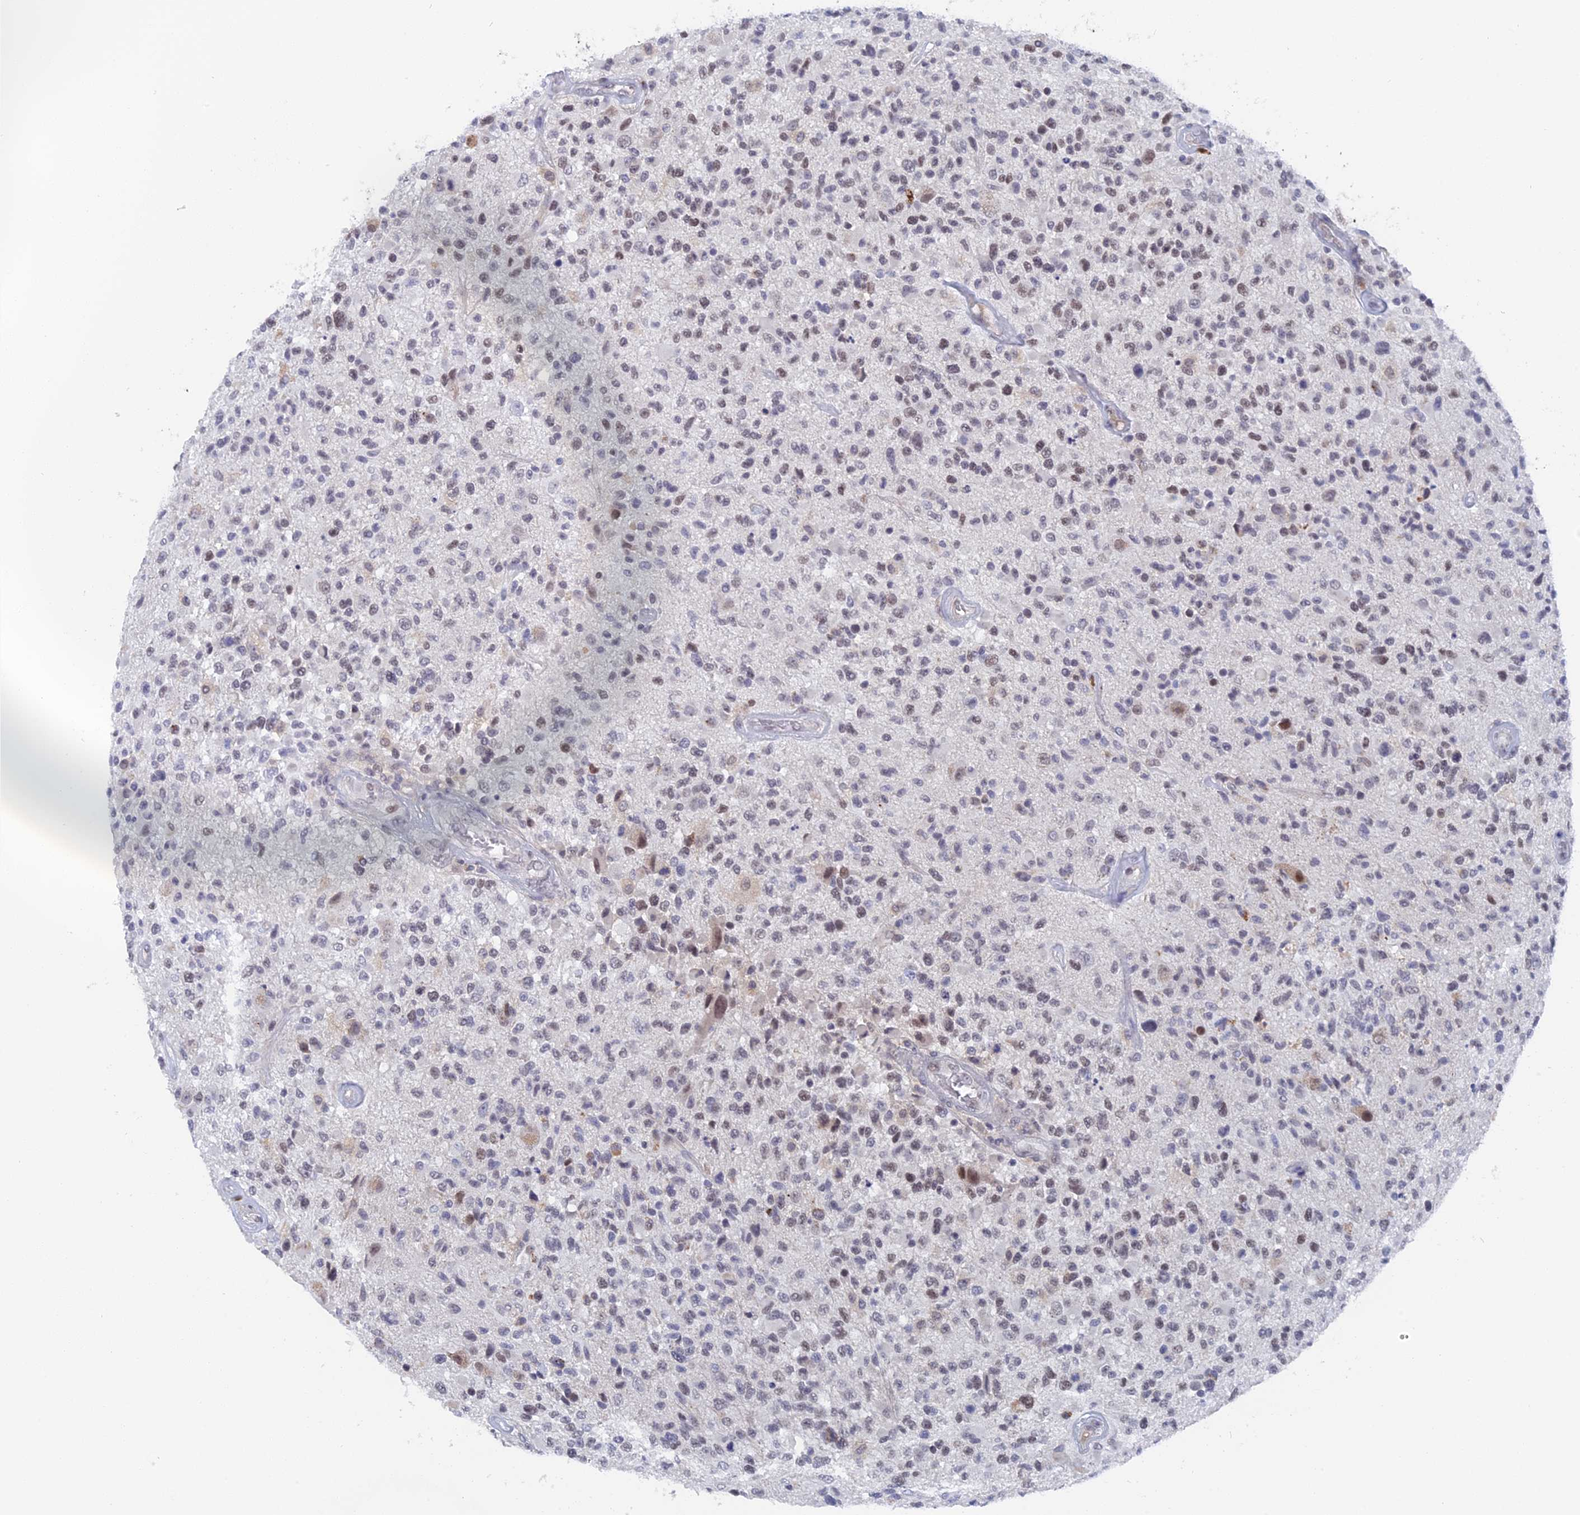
{"staining": {"intensity": "weak", "quantity": "25%-75%", "location": "nuclear"}, "tissue": "glioma", "cell_type": "Tumor cells", "image_type": "cancer", "snomed": [{"axis": "morphology", "description": "Glioma, malignant, High grade"}, {"axis": "morphology", "description": "Glioblastoma, NOS"}, {"axis": "topography", "description": "Brain"}], "caption": "About 25%-75% of tumor cells in glioma demonstrate weak nuclear protein expression as visualized by brown immunohistochemical staining.", "gene": "BRD2", "patient": {"sex": "male", "age": 60}}